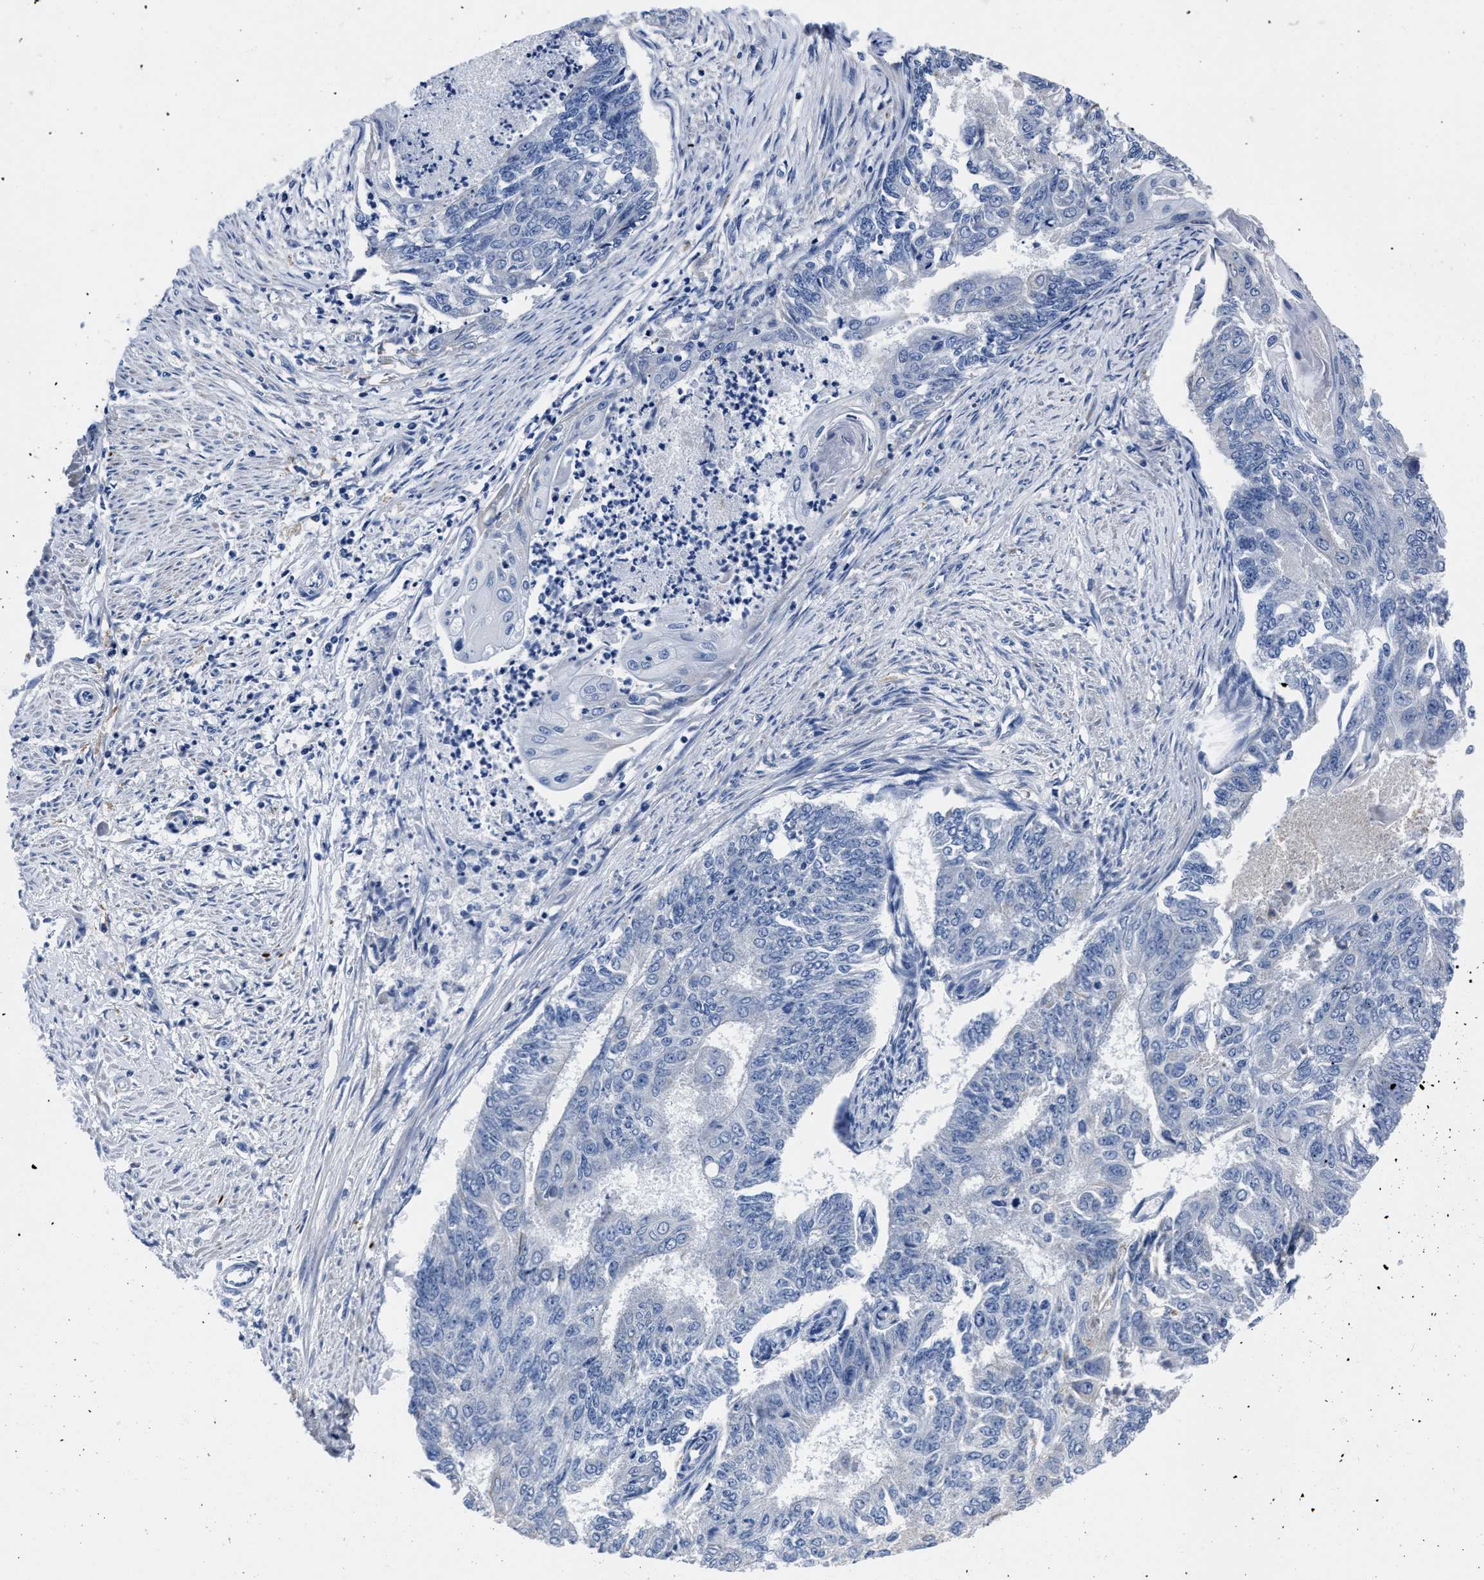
{"staining": {"intensity": "negative", "quantity": "none", "location": "none"}, "tissue": "endometrial cancer", "cell_type": "Tumor cells", "image_type": "cancer", "snomed": [{"axis": "morphology", "description": "Adenocarcinoma, NOS"}, {"axis": "topography", "description": "Endometrium"}], "caption": "This is an immunohistochemistry (IHC) histopathology image of endometrial cancer (adenocarcinoma). There is no expression in tumor cells.", "gene": "MOV10L1", "patient": {"sex": "female", "age": 32}}